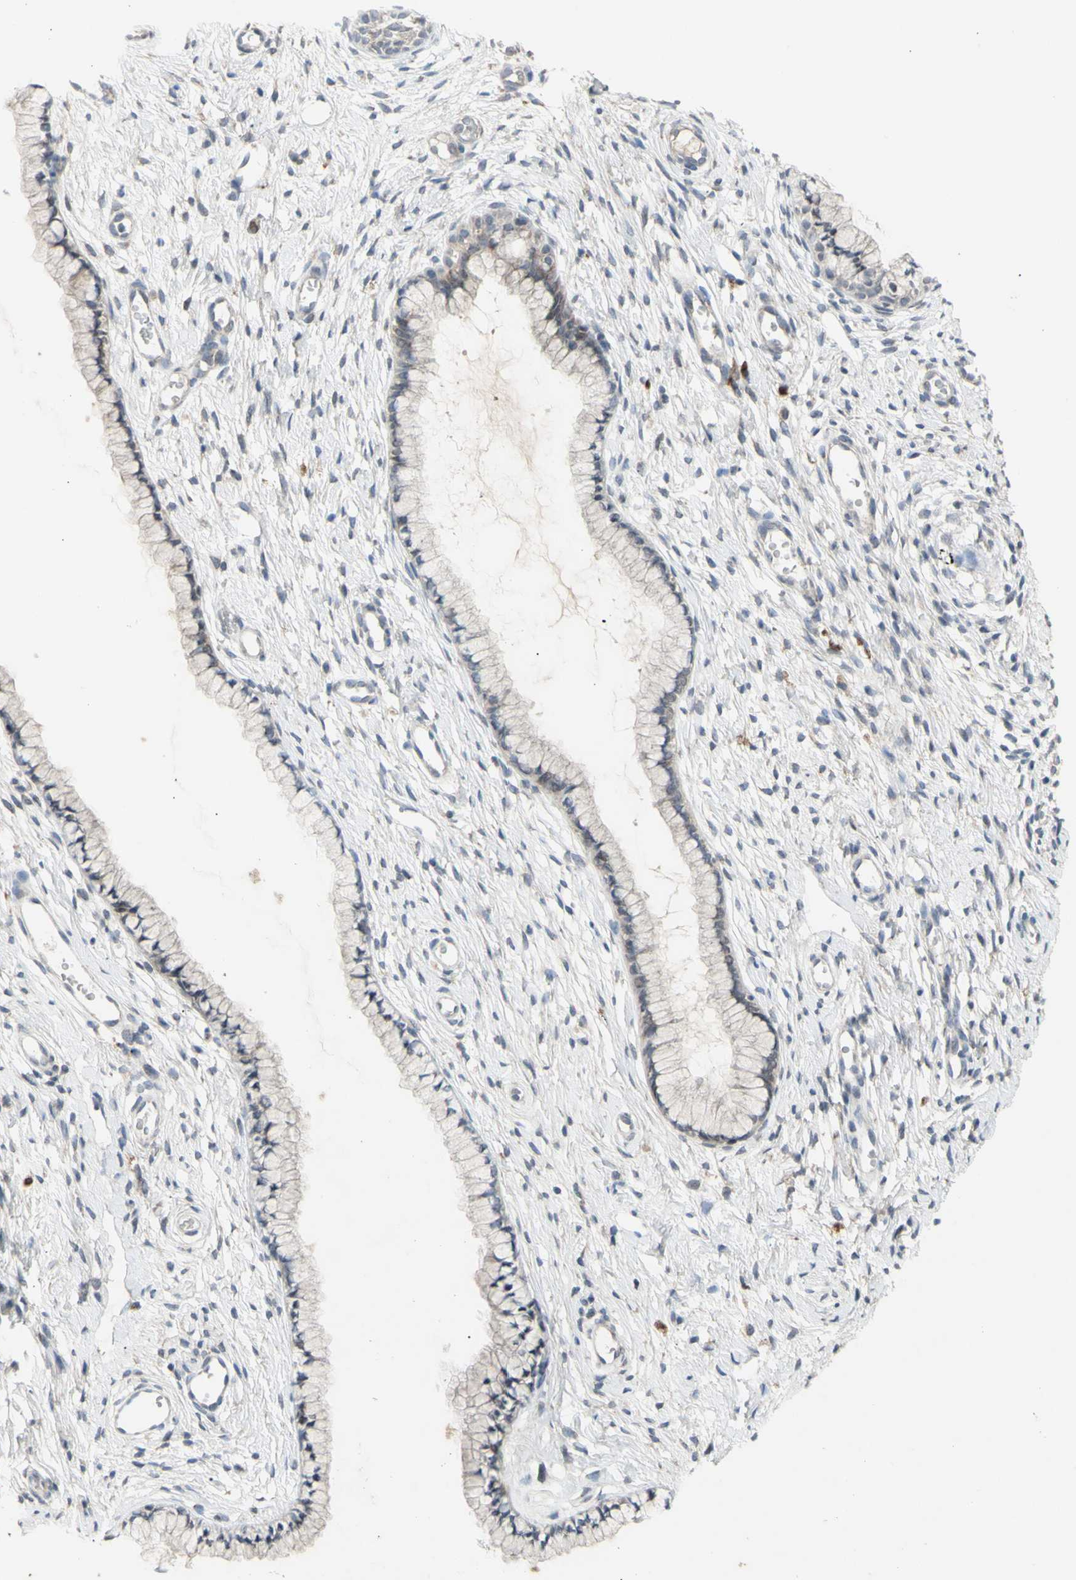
{"staining": {"intensity": "negative", "quantity": "none", "location": "none"}, "tissue": "cervix", "cell_type": "Glandular cells", "image_type": "normal", "snomed": [{"axis": "morphology", "description": "Normal tissue, NOS"}, {"axis": "topography", "description": "Cervix"}], "caption": "High power microscopy histopathology image of an immunohistochemistry (IHC) micrograph of unremarkable cervix, revealing no significant expression in glandular cells. The staining is performed using DAB brown chromogen with nuclei counter-stained in using hematoxylin.", "gene": "NLRP1", "patient": {"sex": "female", "age": 65}}